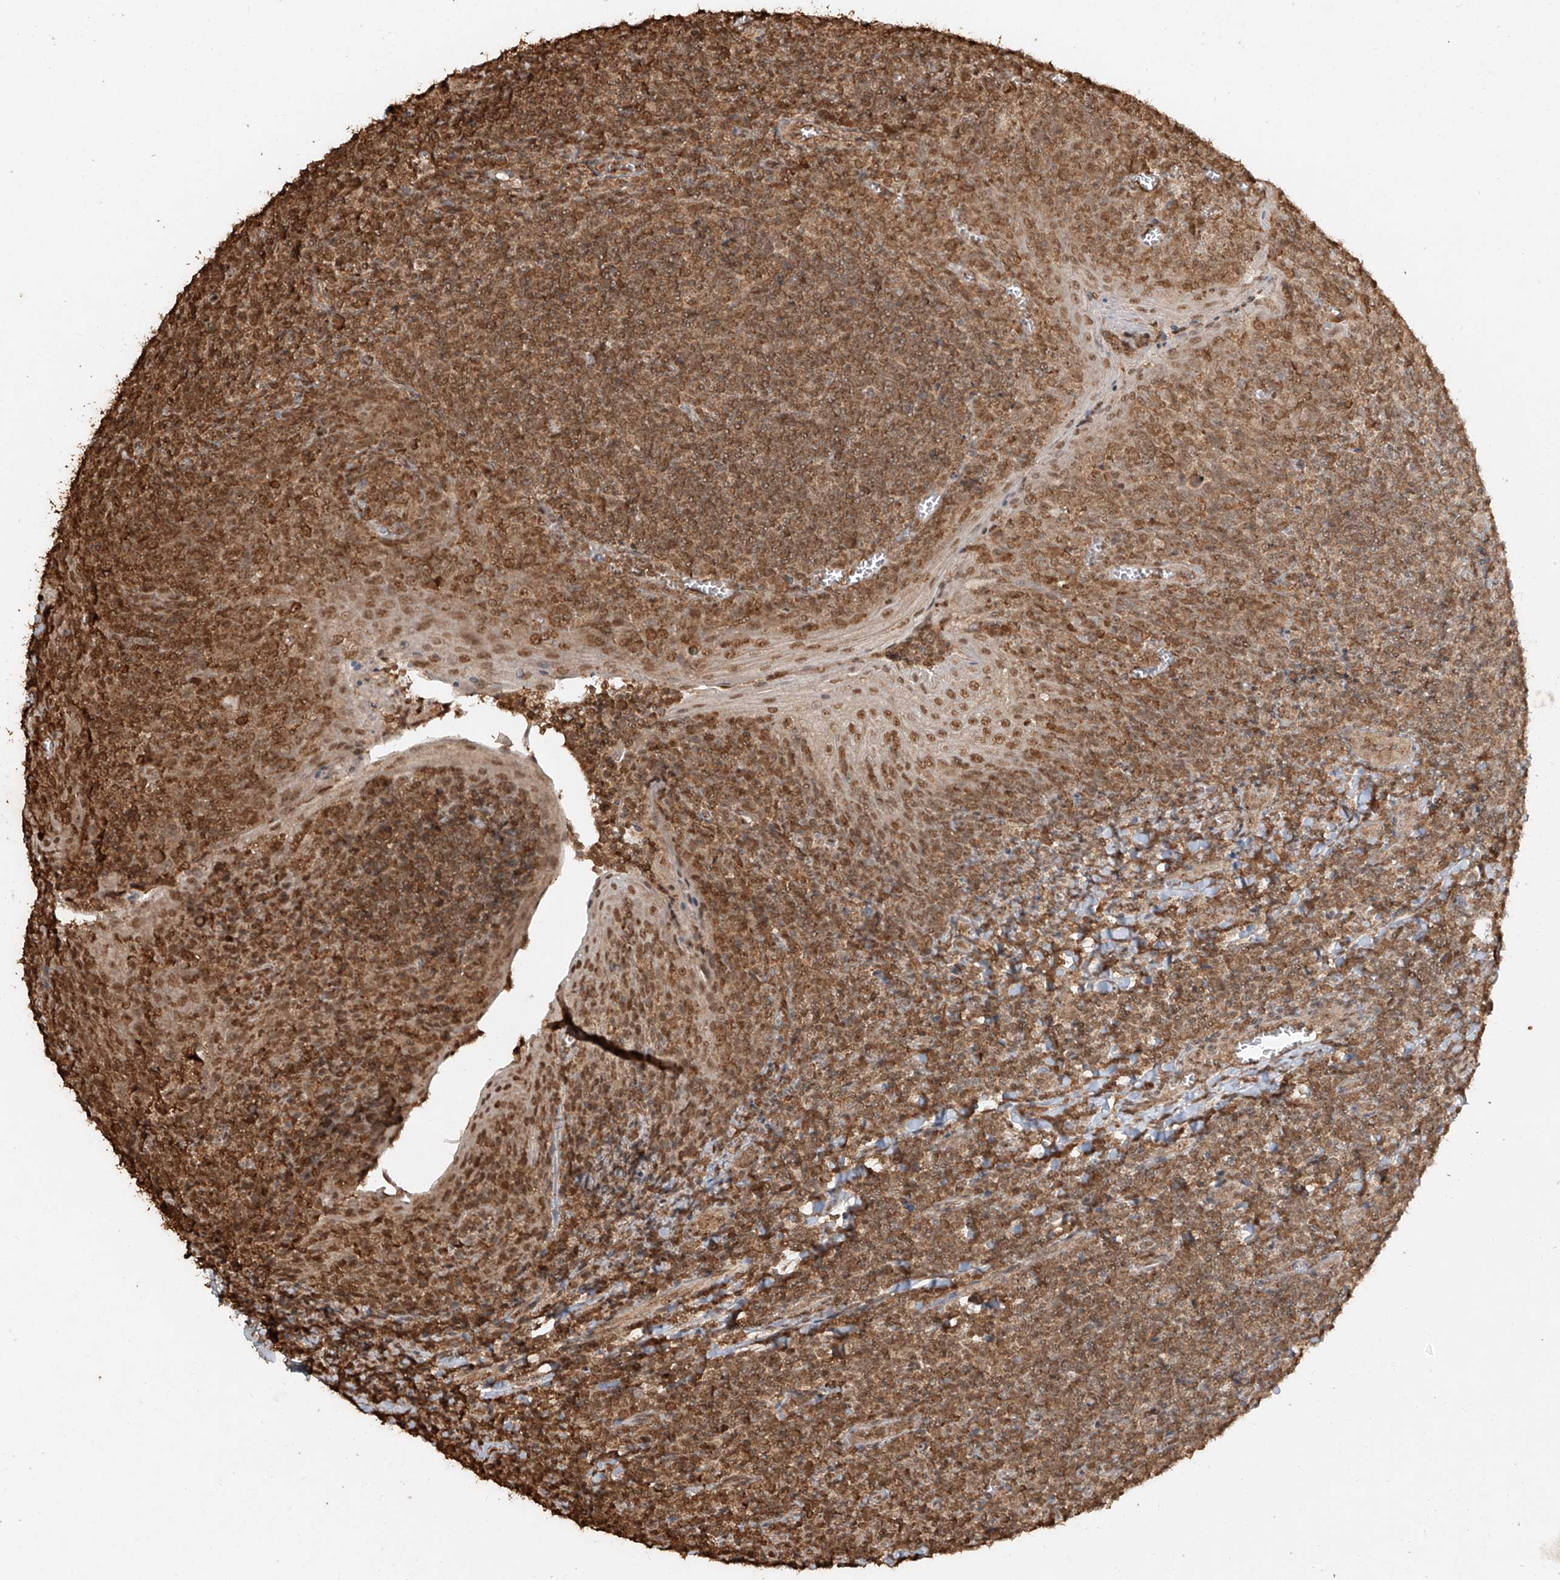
{"staining": {"intensity": "moderate", "quantity": ">75%", "location": "cytoplasmic/membranous"}, "tissue": "tonsil", "cell_type": "Germinal center cells", "image_type": "normal", "snomed": [{"axis": "morphology", "description": "Normal tissue, NOS"}, {"axis": "topography", "description": "Tonsil"}], "caption": "Brown immunohistochemical staining in unremarkable human tonsil reveals moderate cytoplasmic/membranous positivity in about >75% of germinal center cells. (brown staining indicates protein expression, while blue staining denotes nuclei).", "gene": "TIGAR", "patient": {"sex": "male", "age": 27}}